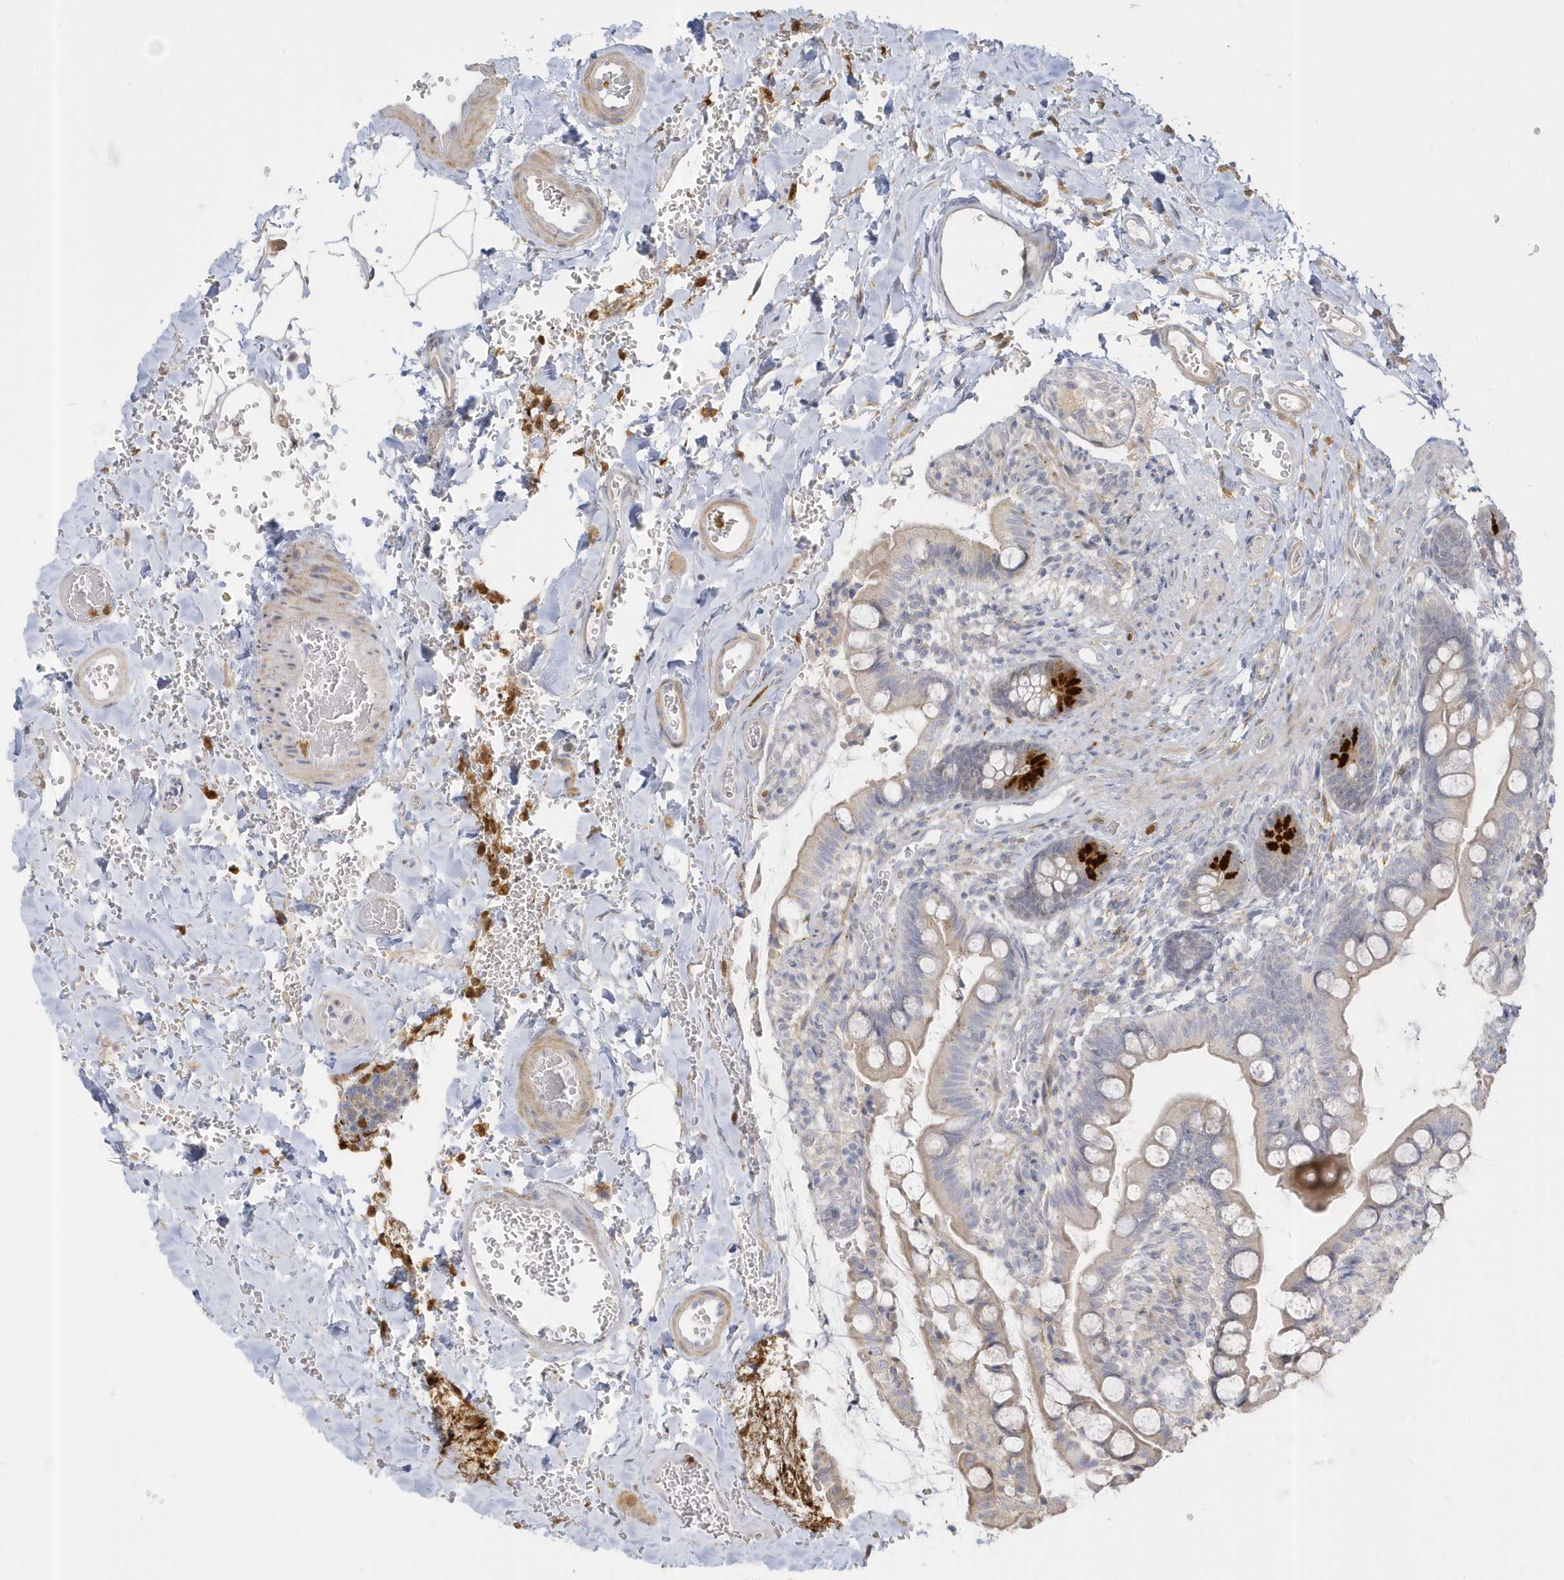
{"staining": {"intensity": "strong", "quantity": "<25%", "location": "cytoplasmic/membranous"}, "tissue": "small intestine", "cell_type": "Glandular cells", "image_type": "normal", "snomed": [{"axis": "morphology", "description": "Normal tissue, NOS"}, {"axis": "topography", "description": "Small intestine"}], "caption": "Immunohistochemistry (IHC) histopathology image of normal small intestine: small intestine stained using immunohistochemistry exhibits medium levels of strong protein expression localized specifically in the cytoplasmic/membranous of glandular cells, appearing as a cytoplasmic/membranous brown color.", "gene": "NAF1", "patient": {"sex": "male", "age": 52}}